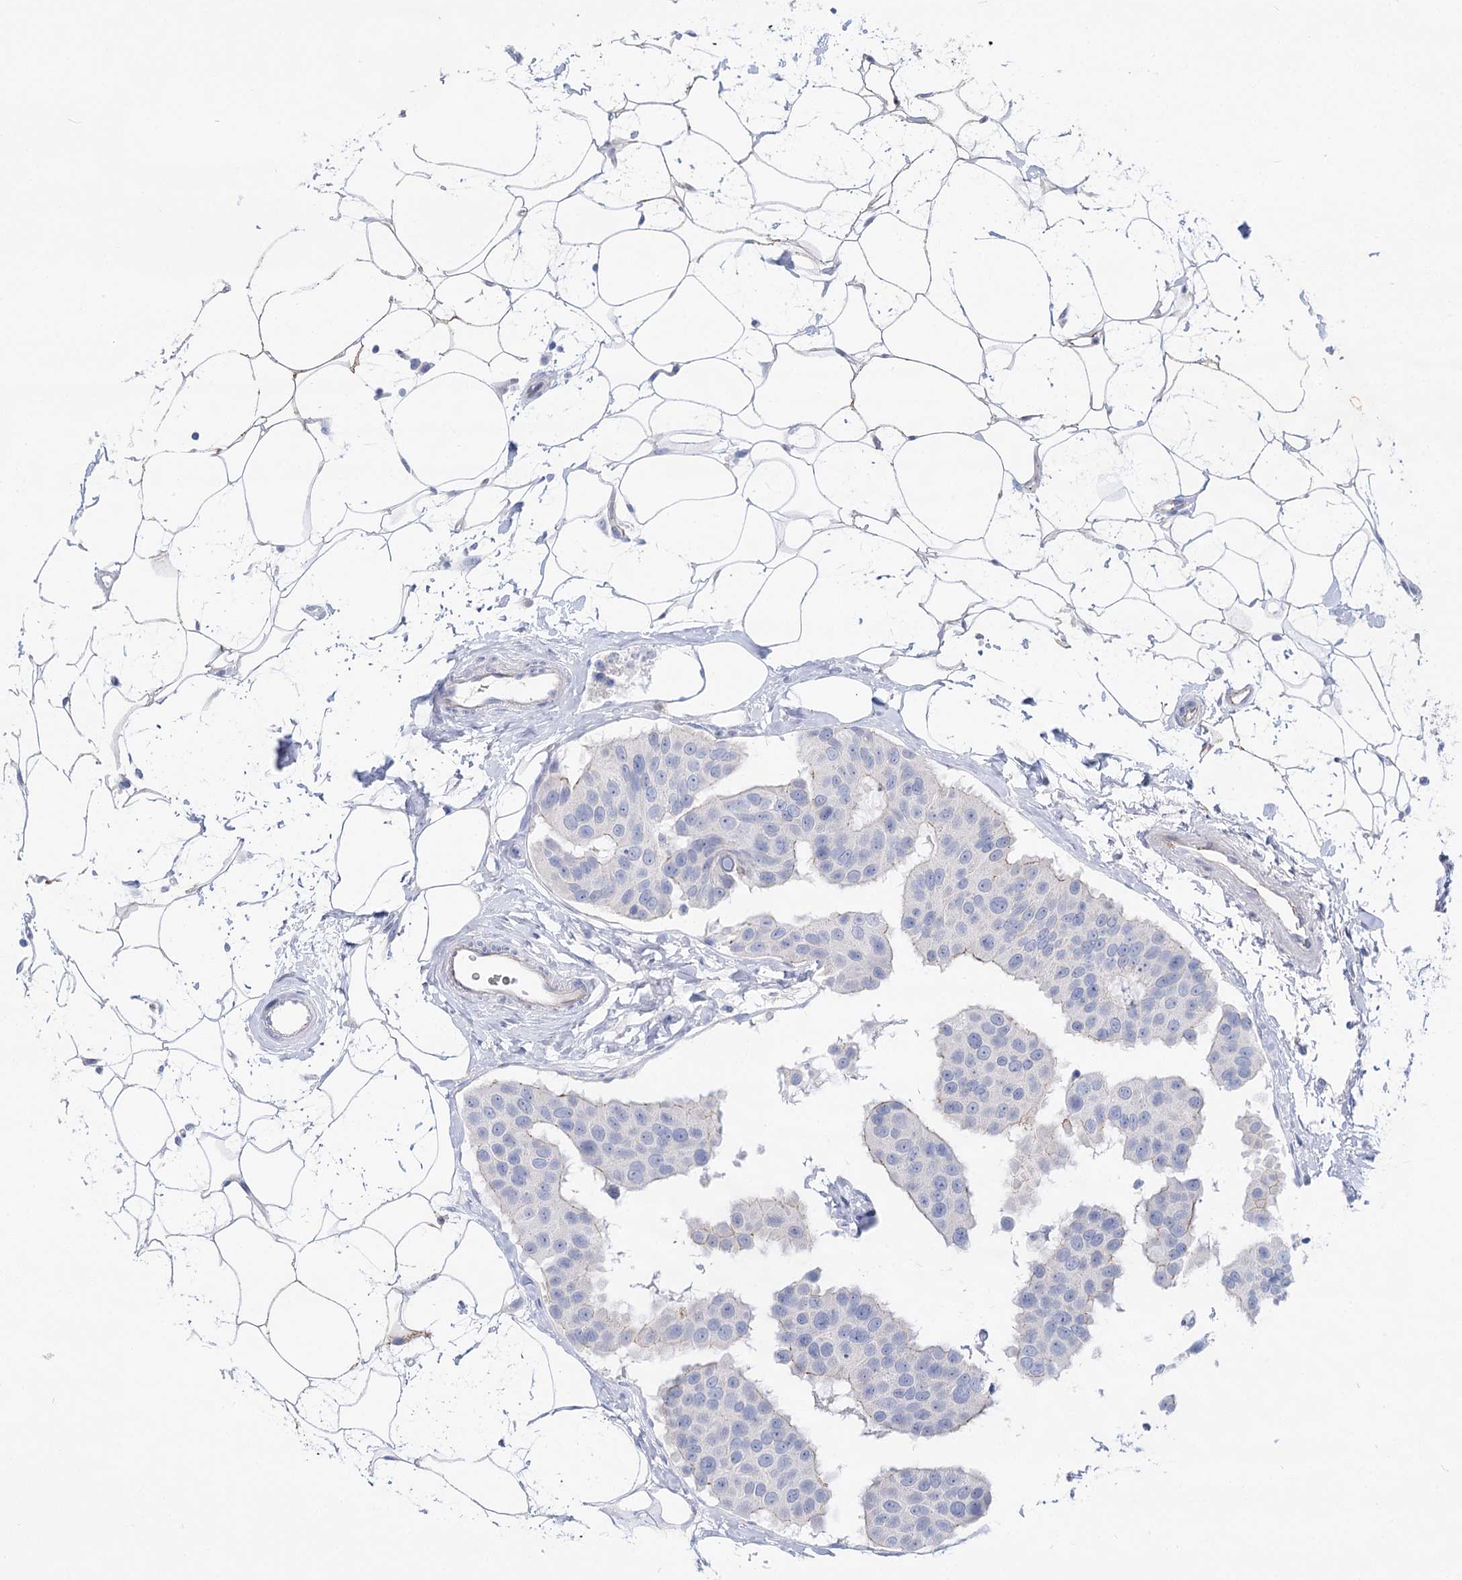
{"staining": {"intensity": "negative", "quantity": "none", "location": "none"}, "tissue": "breast cancer", "cell_type": "Tumor cells", "image_type": "cancer", "snomed": [{"axis": "morphology", "description": "Normal tissue, NOS"}, {"axis": "morphology", "description": "Duct carcinoma"}, {"axis": "topography", "description": "Breast"}], "caption": "Protein analysis of breast cancer (intraductal carcinoma) exhibits no significant expression in tumor cells.", "gene": "NRAP", "patient": {"sex": "female", "age": 39}}